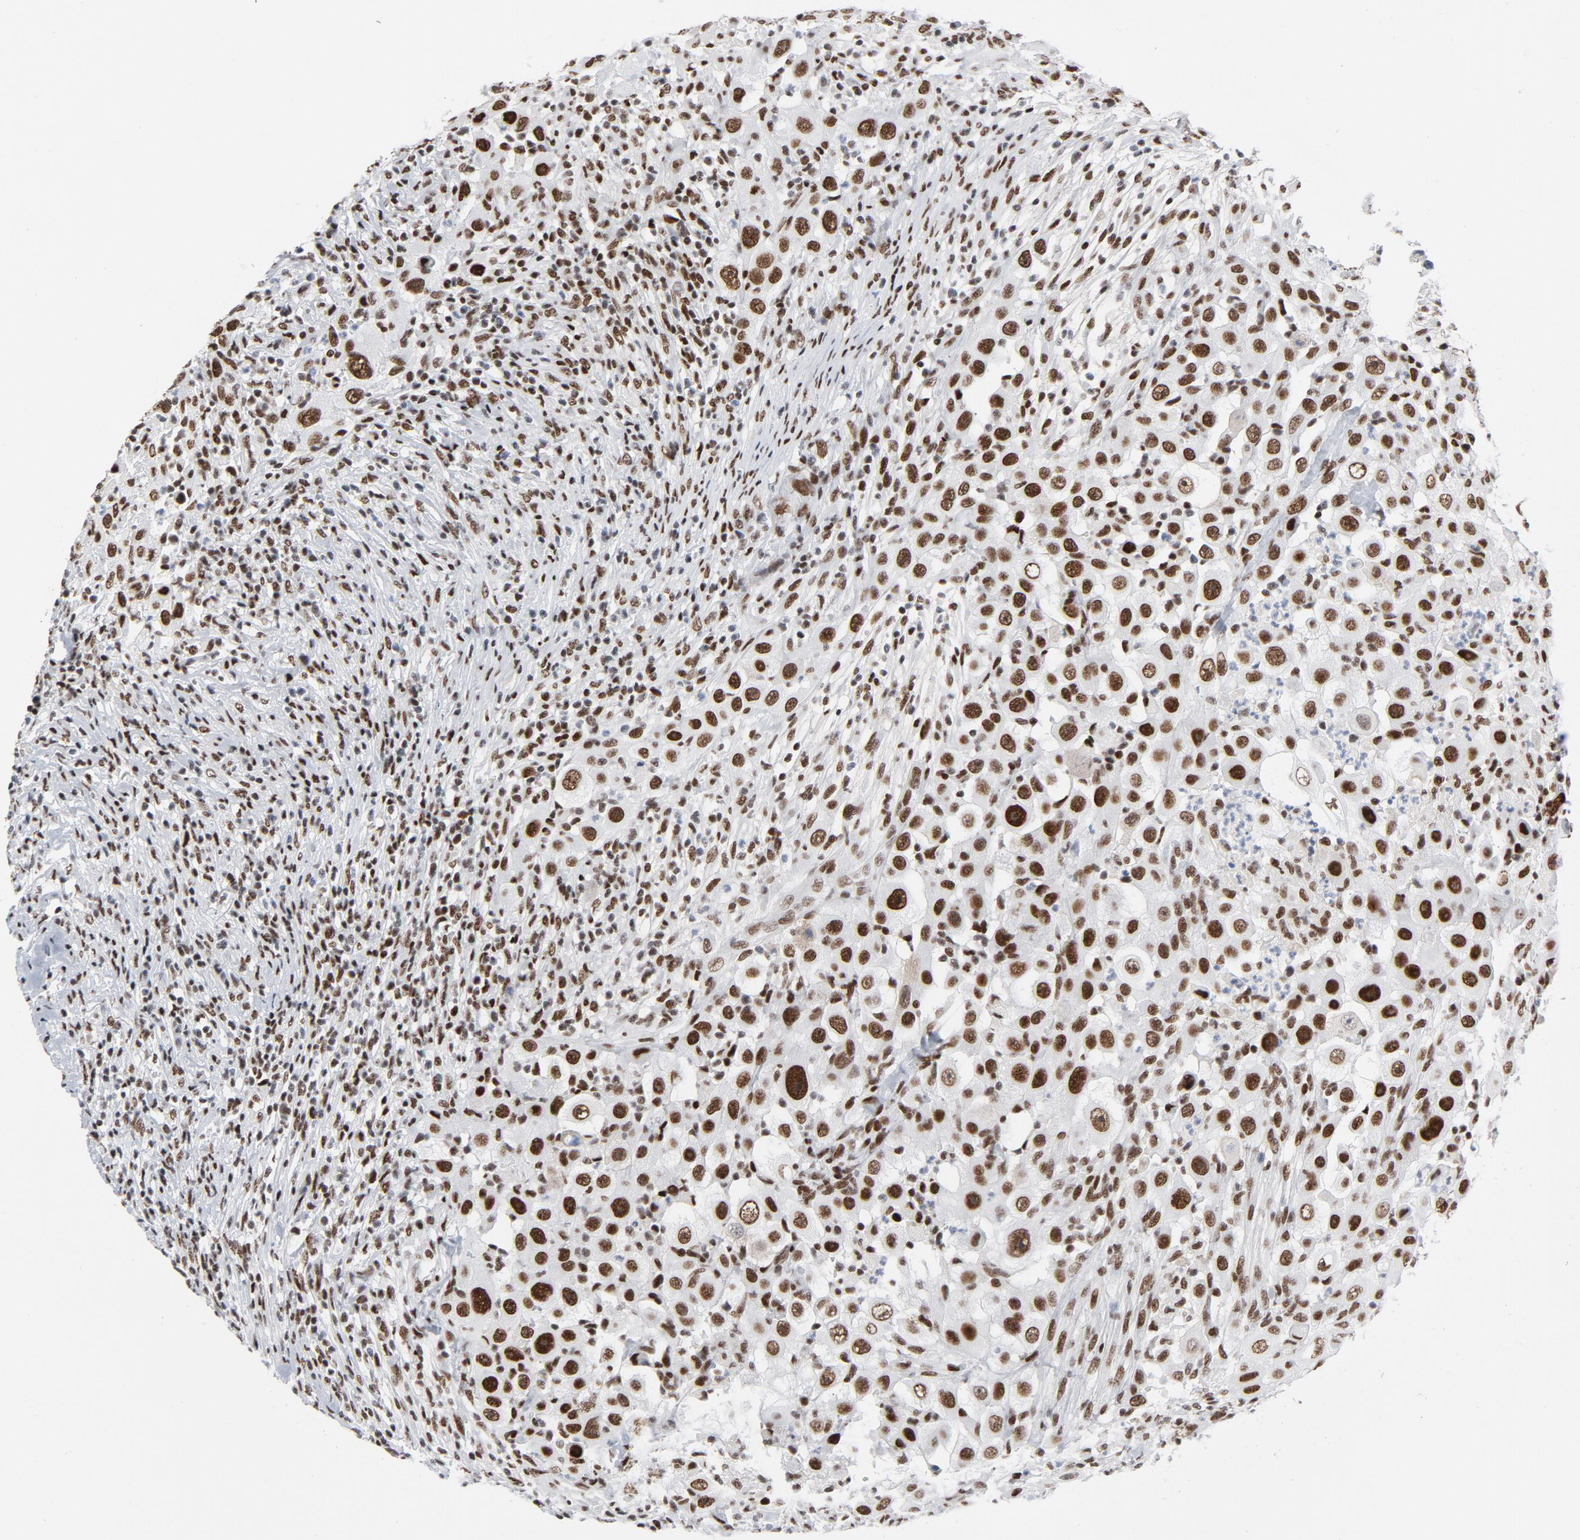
{"staining": {"intensity": "strong", "quantity": ">75%", "location": "nuclear"}, "tissue": "head and neck cancer", "cell_type": "Tumor cells", "image_type": "cancer", "snomed": [{"axis": "morphology", "description": "Carcinoma, NOS"}, {"axis": "topography", "description": "Head-Neck"}], "caption": "Head and neck carcinoma stained with immunohistochemistry (IHC) reveals strong nuclear staining in approximately >75% of tumor cells.", "gene": "HSF1", "patient": {"sex": "male", "age": 87}}